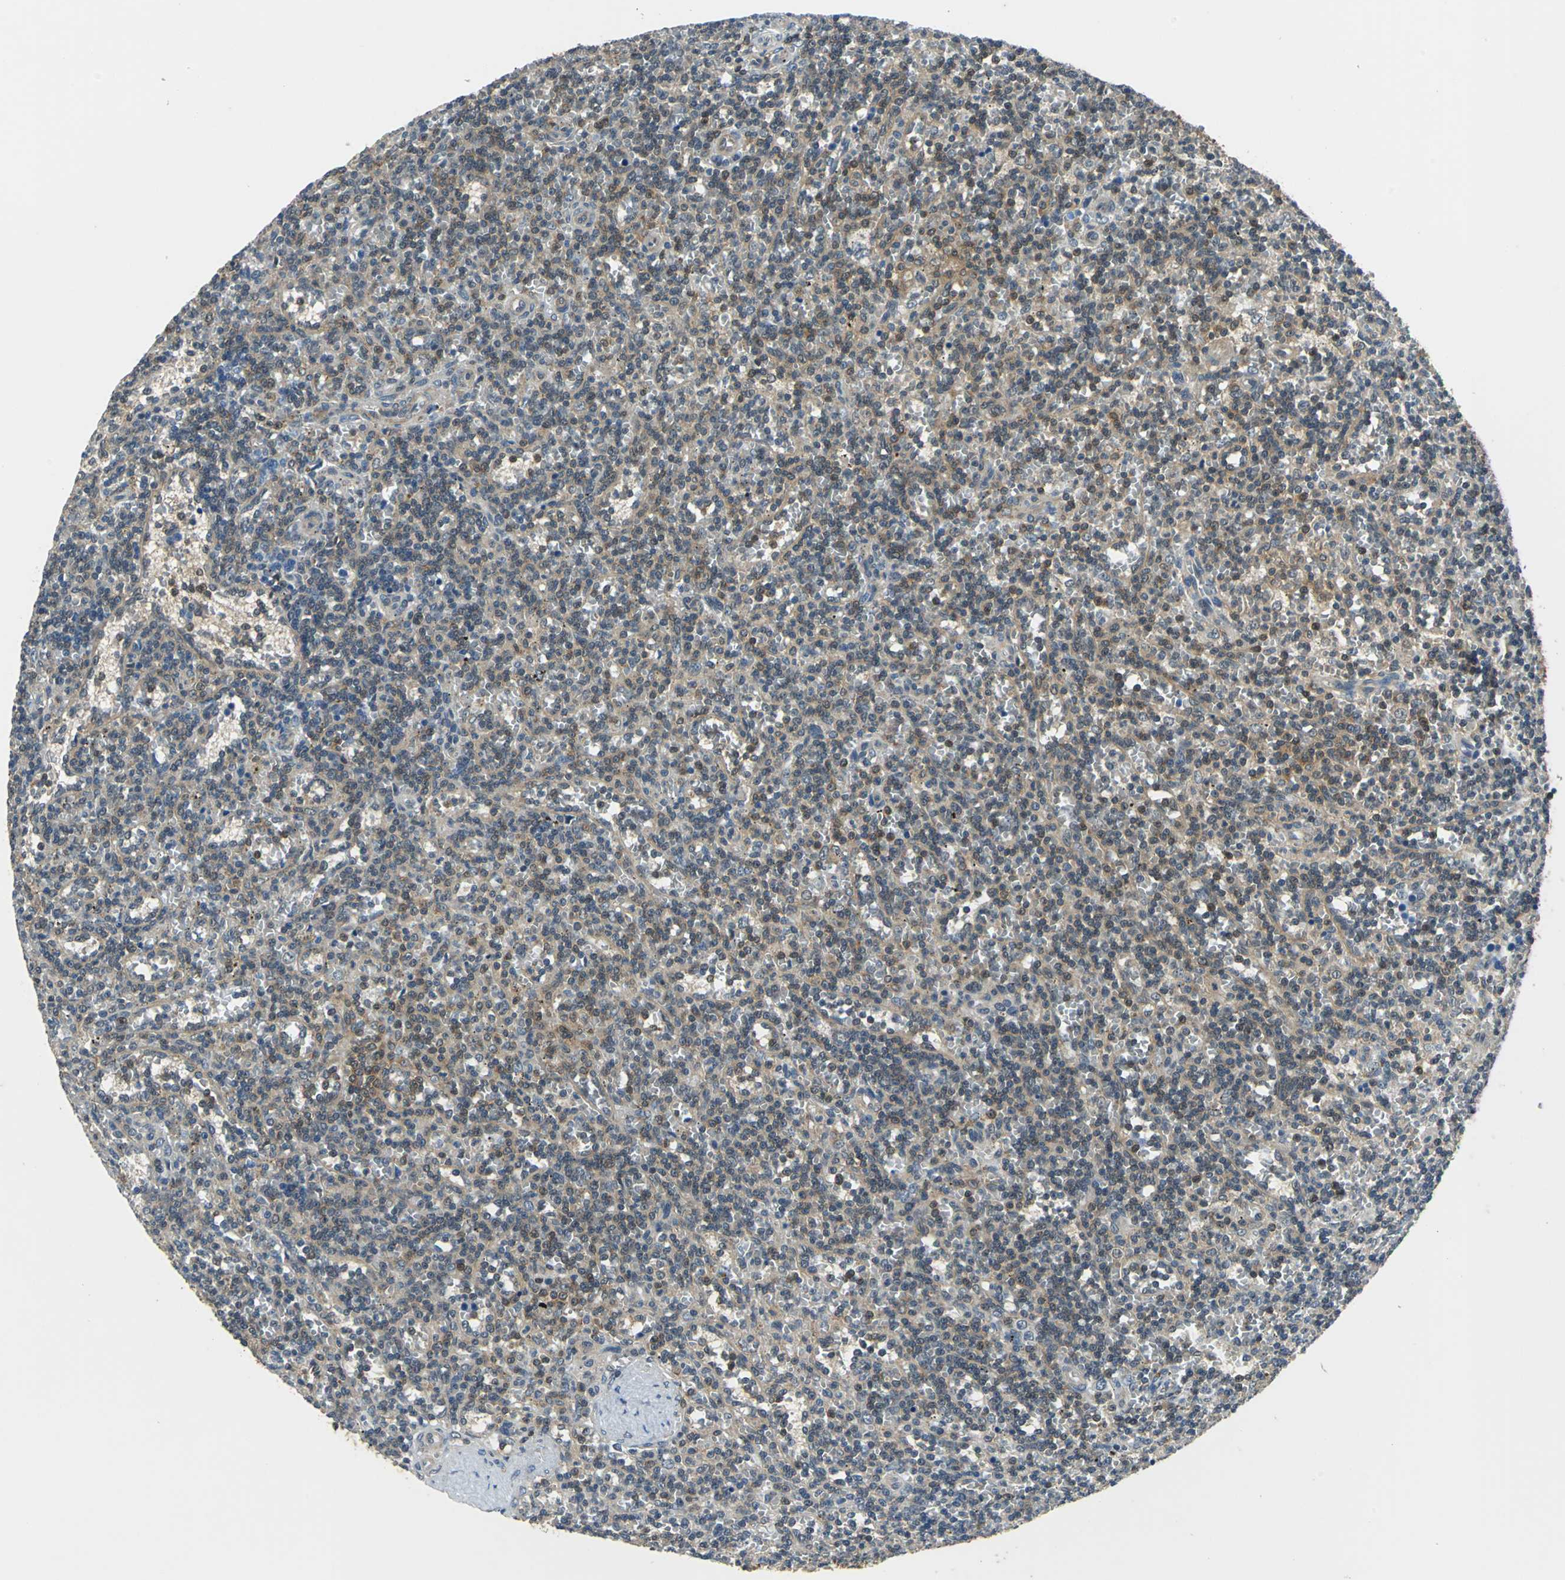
{"staining": {"intensity": "moderate", "quantity": "25%-75%", "location": "cytoplasmic/membranous,nuclear"}, "tissue": "lymphoma", "cell_type": "Tumor cells", "image_type": "cancer", "snomed": [{"axis": "morphology", "description": "Malignant lymphoma, non-Hodgkin's type, Low grade"}, {"axis": "topography", "description": "Spleen"}], "caption": "Brown immunohistochemical staining in lymphoma exhibits moderate cytoplasmic/membranous and nuclear positivity in approximately 25%-75% of tumor cells. The staining is performed using DAB (3,3'-diaminobenzidine) brown chromogen to label protein expression. The nuclei are counter-stained blue using hematoxylin.", "gene": "ARPC3", "patient": {"sex": "male", "age": 73}}